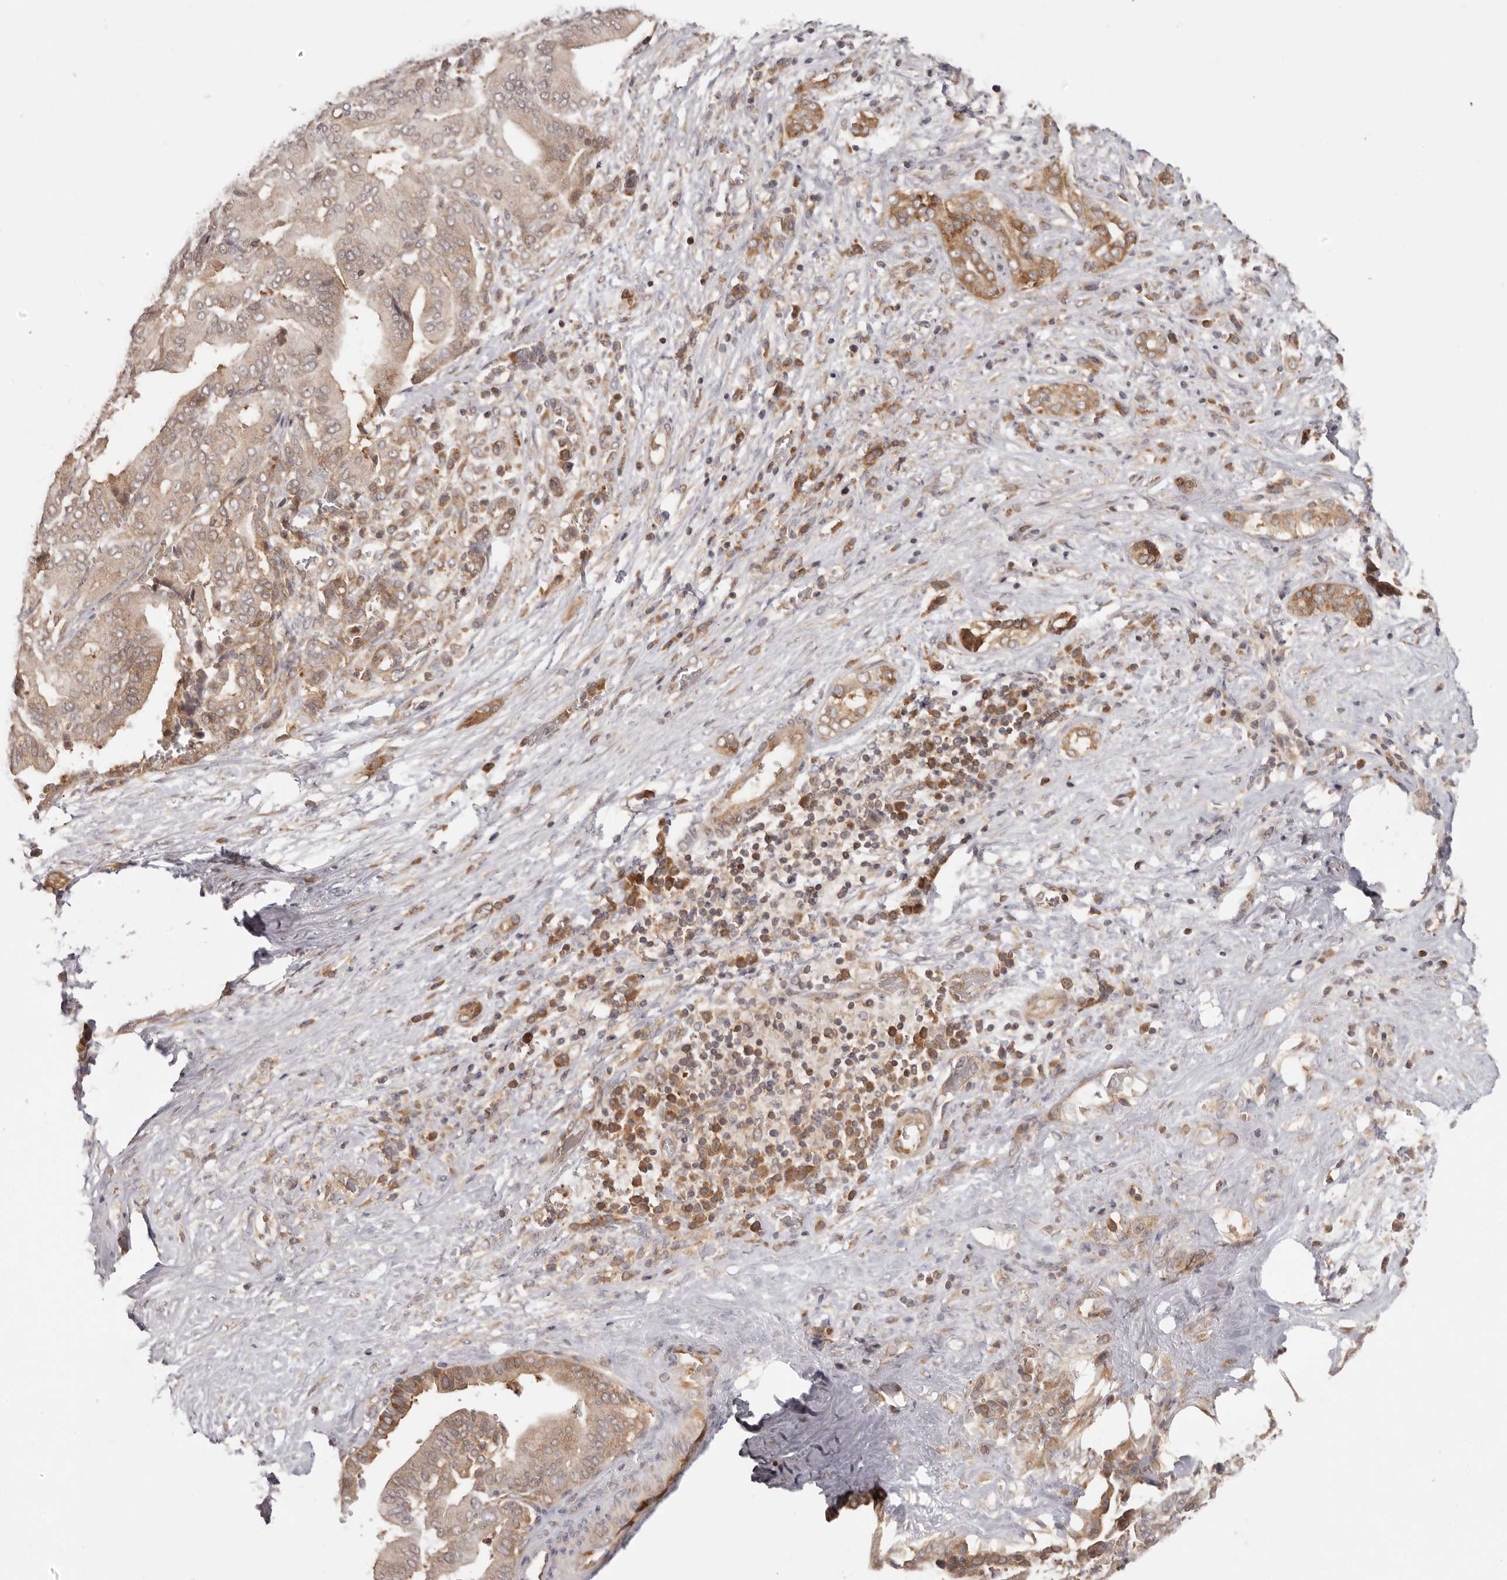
{"staining": {"intensity": "moderate", "quantity": "<25%", "location": "cytoplasmic/membranous"}, "tissue": "liver cancer", "cell_type": "Tumor cells", "image_type": "cancer", "snomed": [{"axis": "morphology", "description": "Cholangiocarcinoma"}, {"axis": "topography", "description": "Liver"}], "caption": "This is an image of immunohistochemistry (IHC) staining of liver cancer (cholangiocarcinoma), which shows moderate staining in the cytoplasmic/membranous of tumor cells.", "gene": "EEF1E1", "patient": {"sex": "female", "age": 75}}